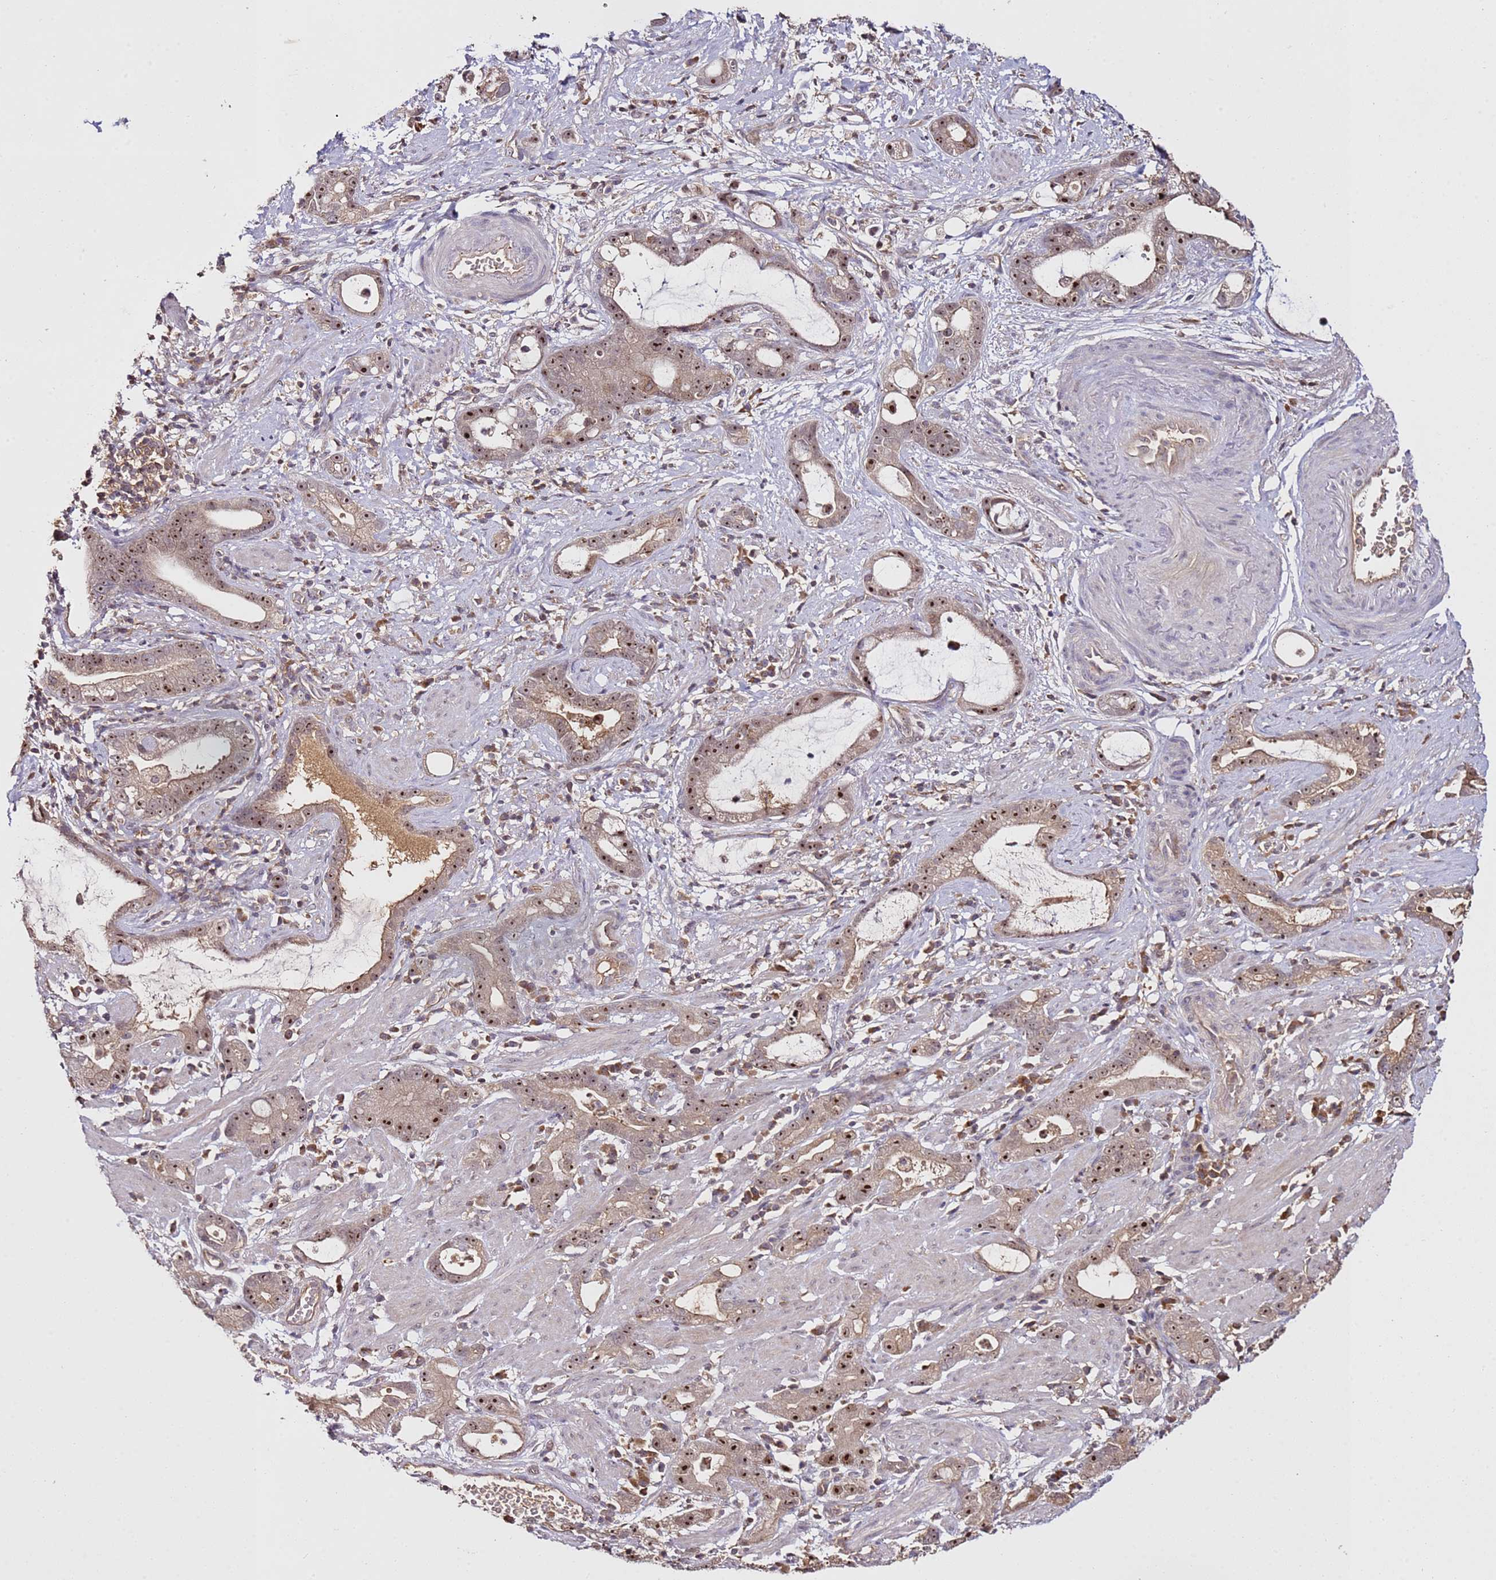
{"staining": {"intensity": "strong", "quantity": ">75%", "location": "nuclear"}, "tissue": "stomach cancer", "cell_type": "Tumor cells", "image_type": "cancer", "snomed": [{"axis": "morphology", "description": "Adenocarcinoma, NOS"}, {"axis": "topography", "description": "Stomach"}], "caption": "High-magnification brightfield microscopy of stomach adenocarcinoma stained with DAB (brown) and counterstained with hematoxylin (blue). tumor cells exhibit strong nuclear expression is appreciated in about>75% of cells.", "gene": "DDX27", "patient": {"sex": "male", "age": 55}}